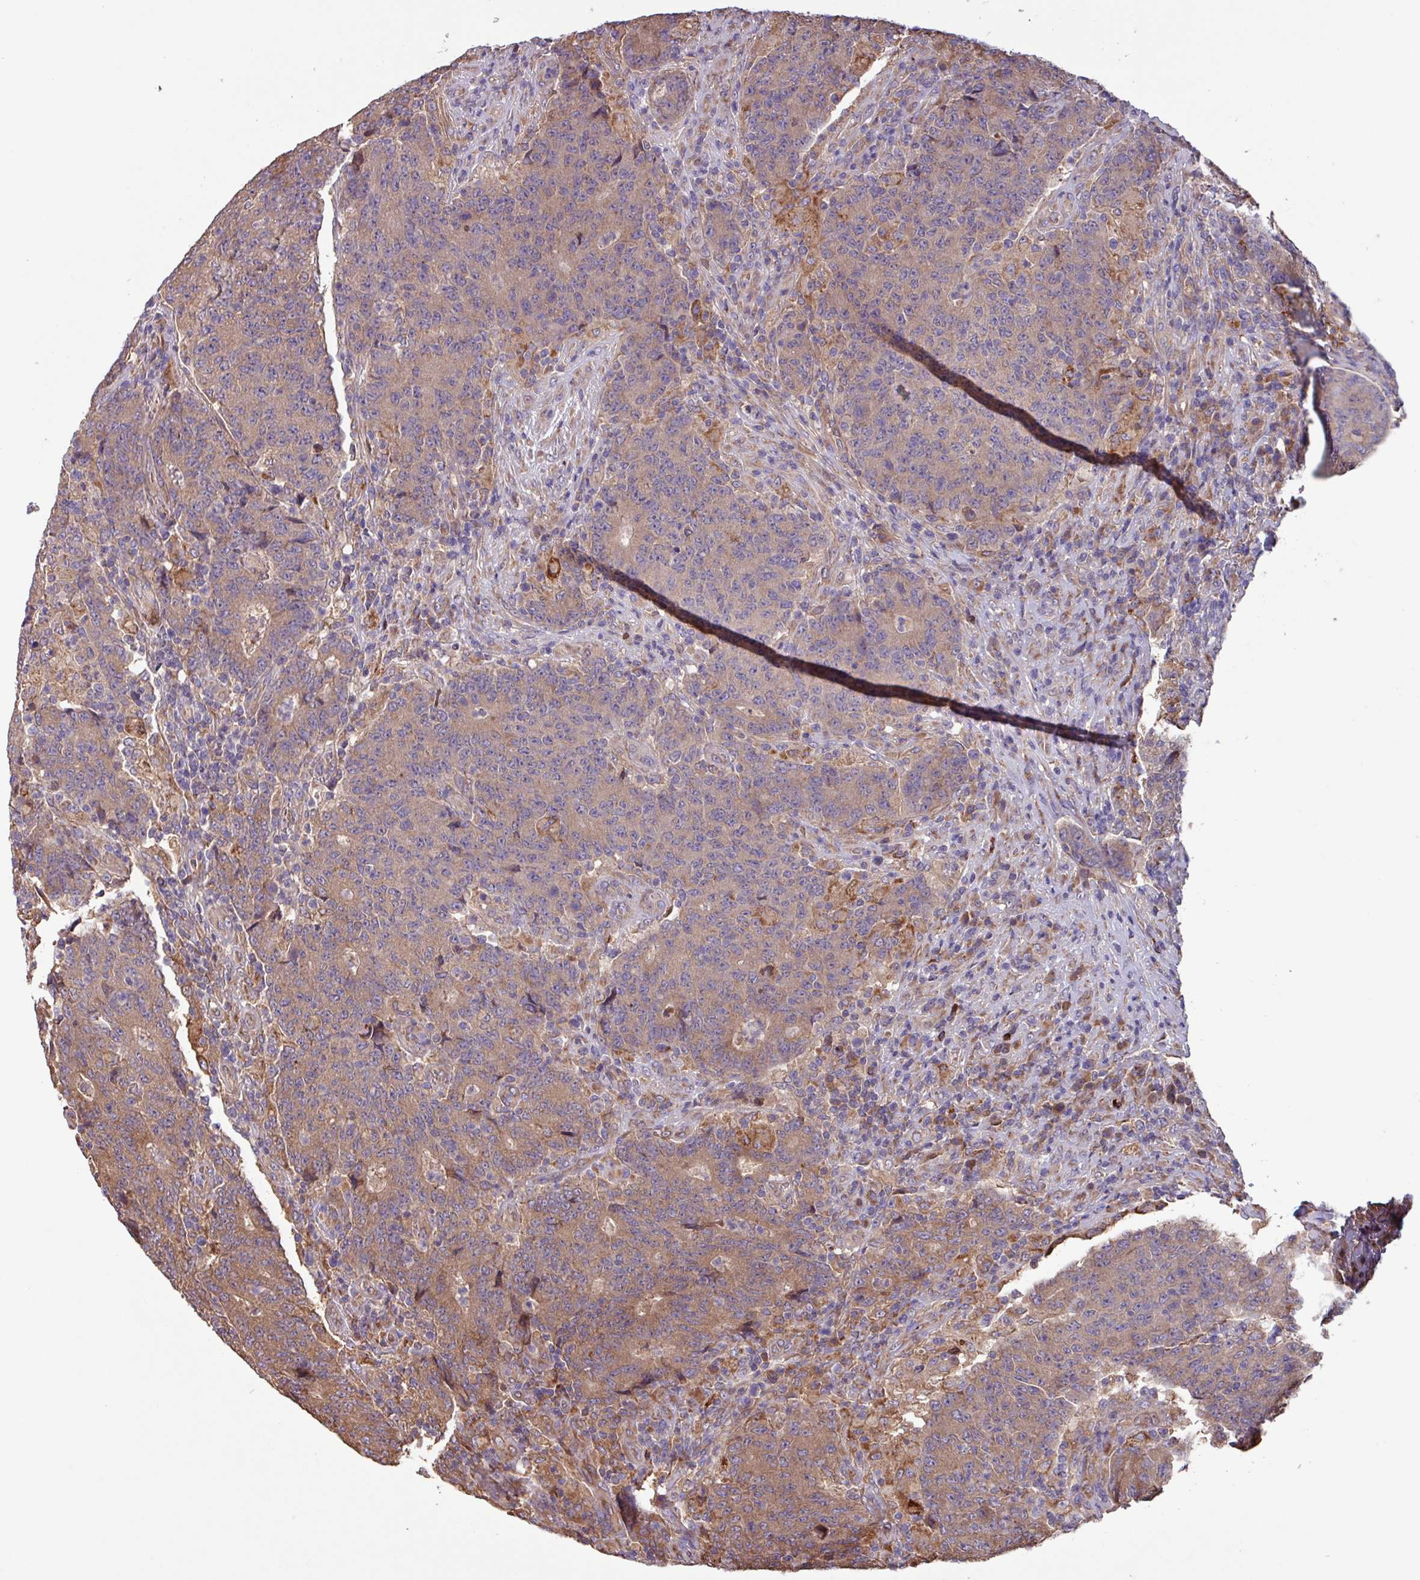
{"staining": {"intensity": "moderate", "quantity": ">75%", "location": "cytoplasmic/membranous"}, "tissue": "colorectal cancer", "cell_type": "Tumor cells", "image_type": "cancer", "snomed": [{"axis": "morphology", "description": "Adenocarcinoma, NOS"}, {"axis": "topography", "description": "Colon"}], "caption": "The micrograph shows immunohistochemical staining of colorectal cancer (adenocarcinoma). There is moderate cytoplasmic/membranous expression is seen in approximately >75% of tumor cells. The protein is stained brown, and the nuclei are stained in blue (DAB IHC with brightfield microscopy, high magnification).", "gene": "PTPRQ", "patient": {"sex": "female", "age": 75}}